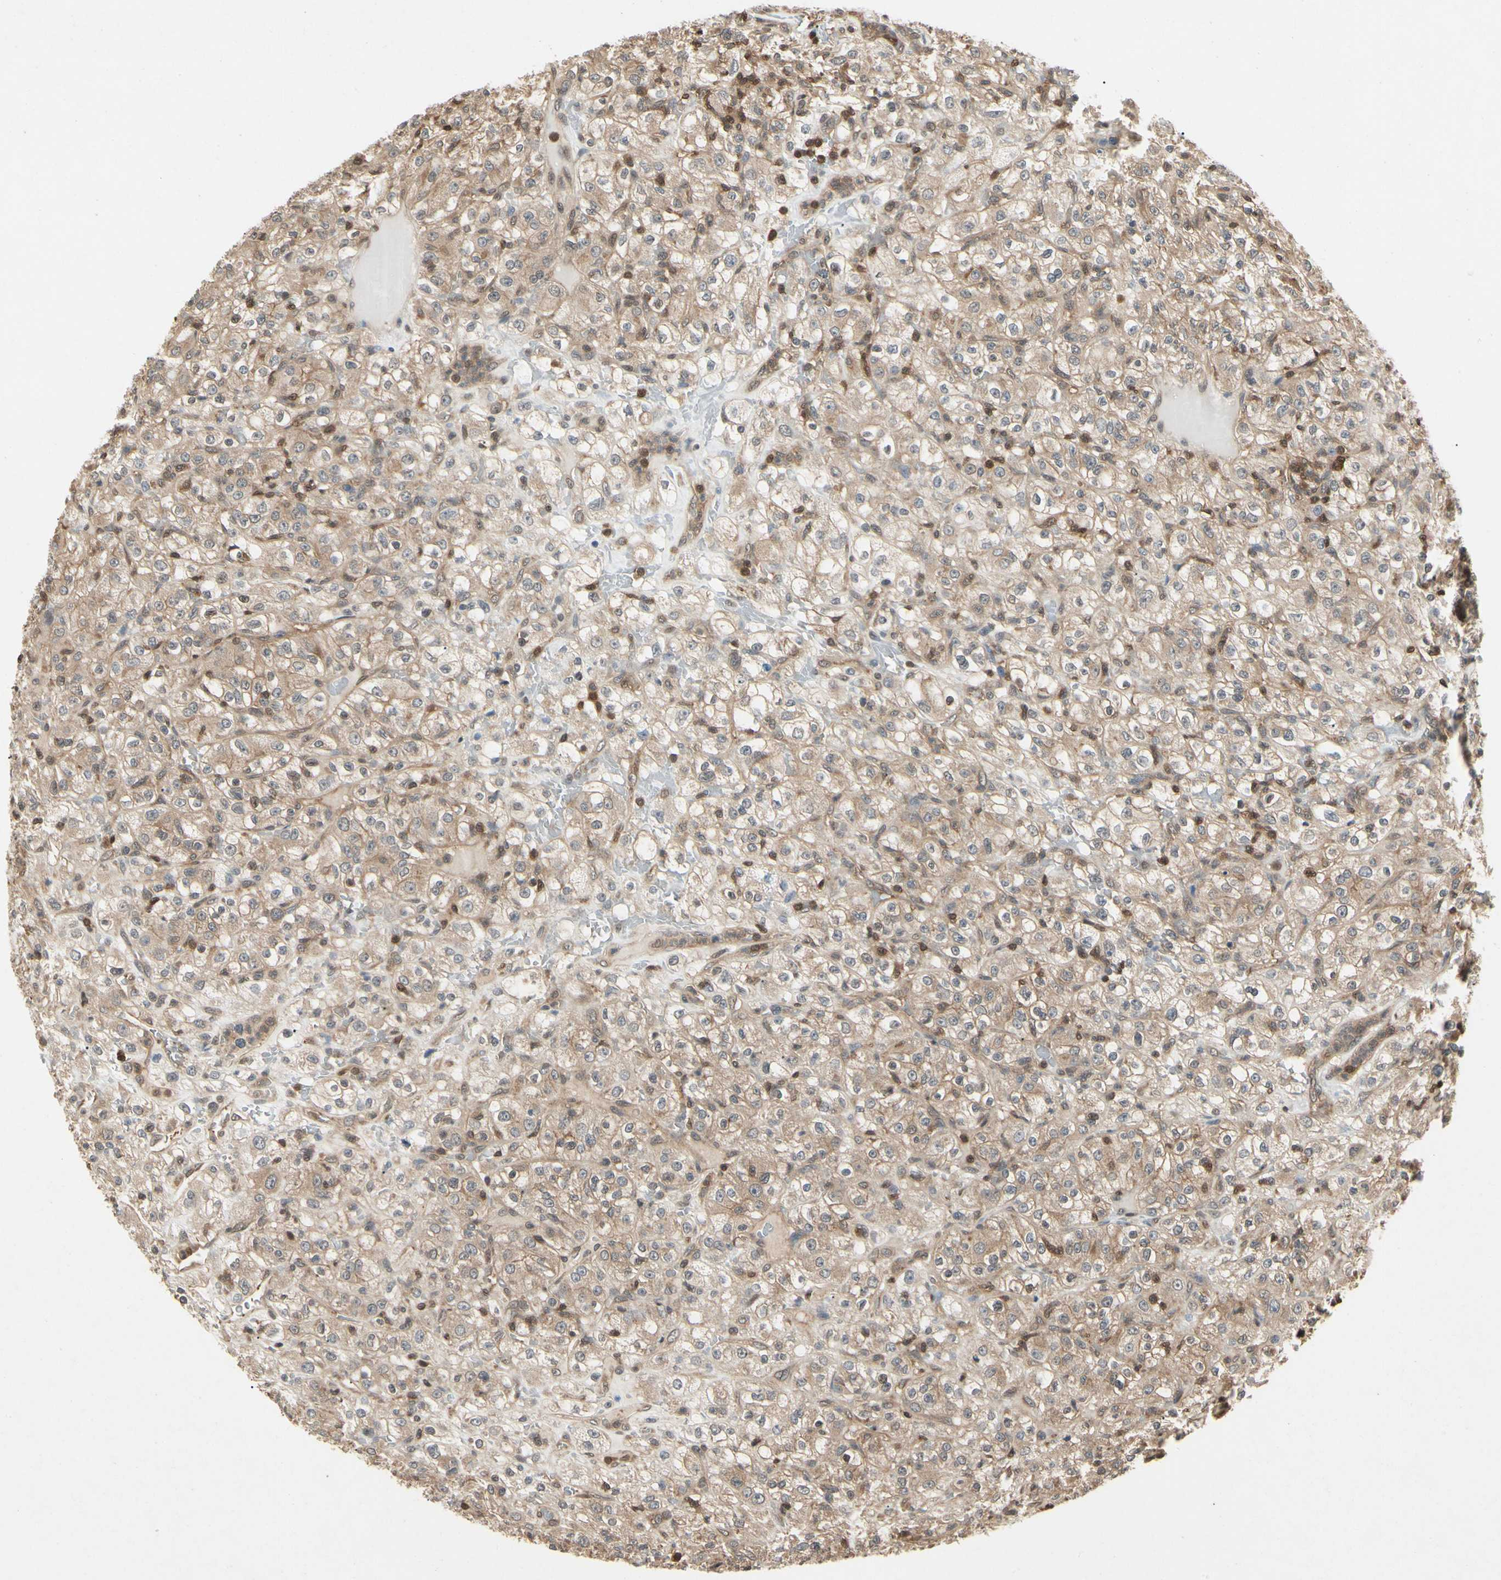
{"staining": {"intensity": "moderate", "quantity": ">75%", "location": "cytoplasmic/membranous"}, "tissue": "renal cancer", "cell_type": "Tumor cells", "image_type": "cancer", "snomed": [{"axis": "morphology", "description": "Normal tissue, NOS"}, {"axis": "morphology", "description": "Adenocarcinoma, NOS"}, {"axis": "topography", "description": "Kidney"}], "caption": "Protein staining of renal cancer (adenocarcinoma) tissue displays moderate cytoplasmic/membranous staining in approximately >75% of tumor cells. (DAB IHC, brown staining for protein, blue staining for nuclei).", "gene": "YWHAQ", "patient": {"sex": "female", "age": 72}}